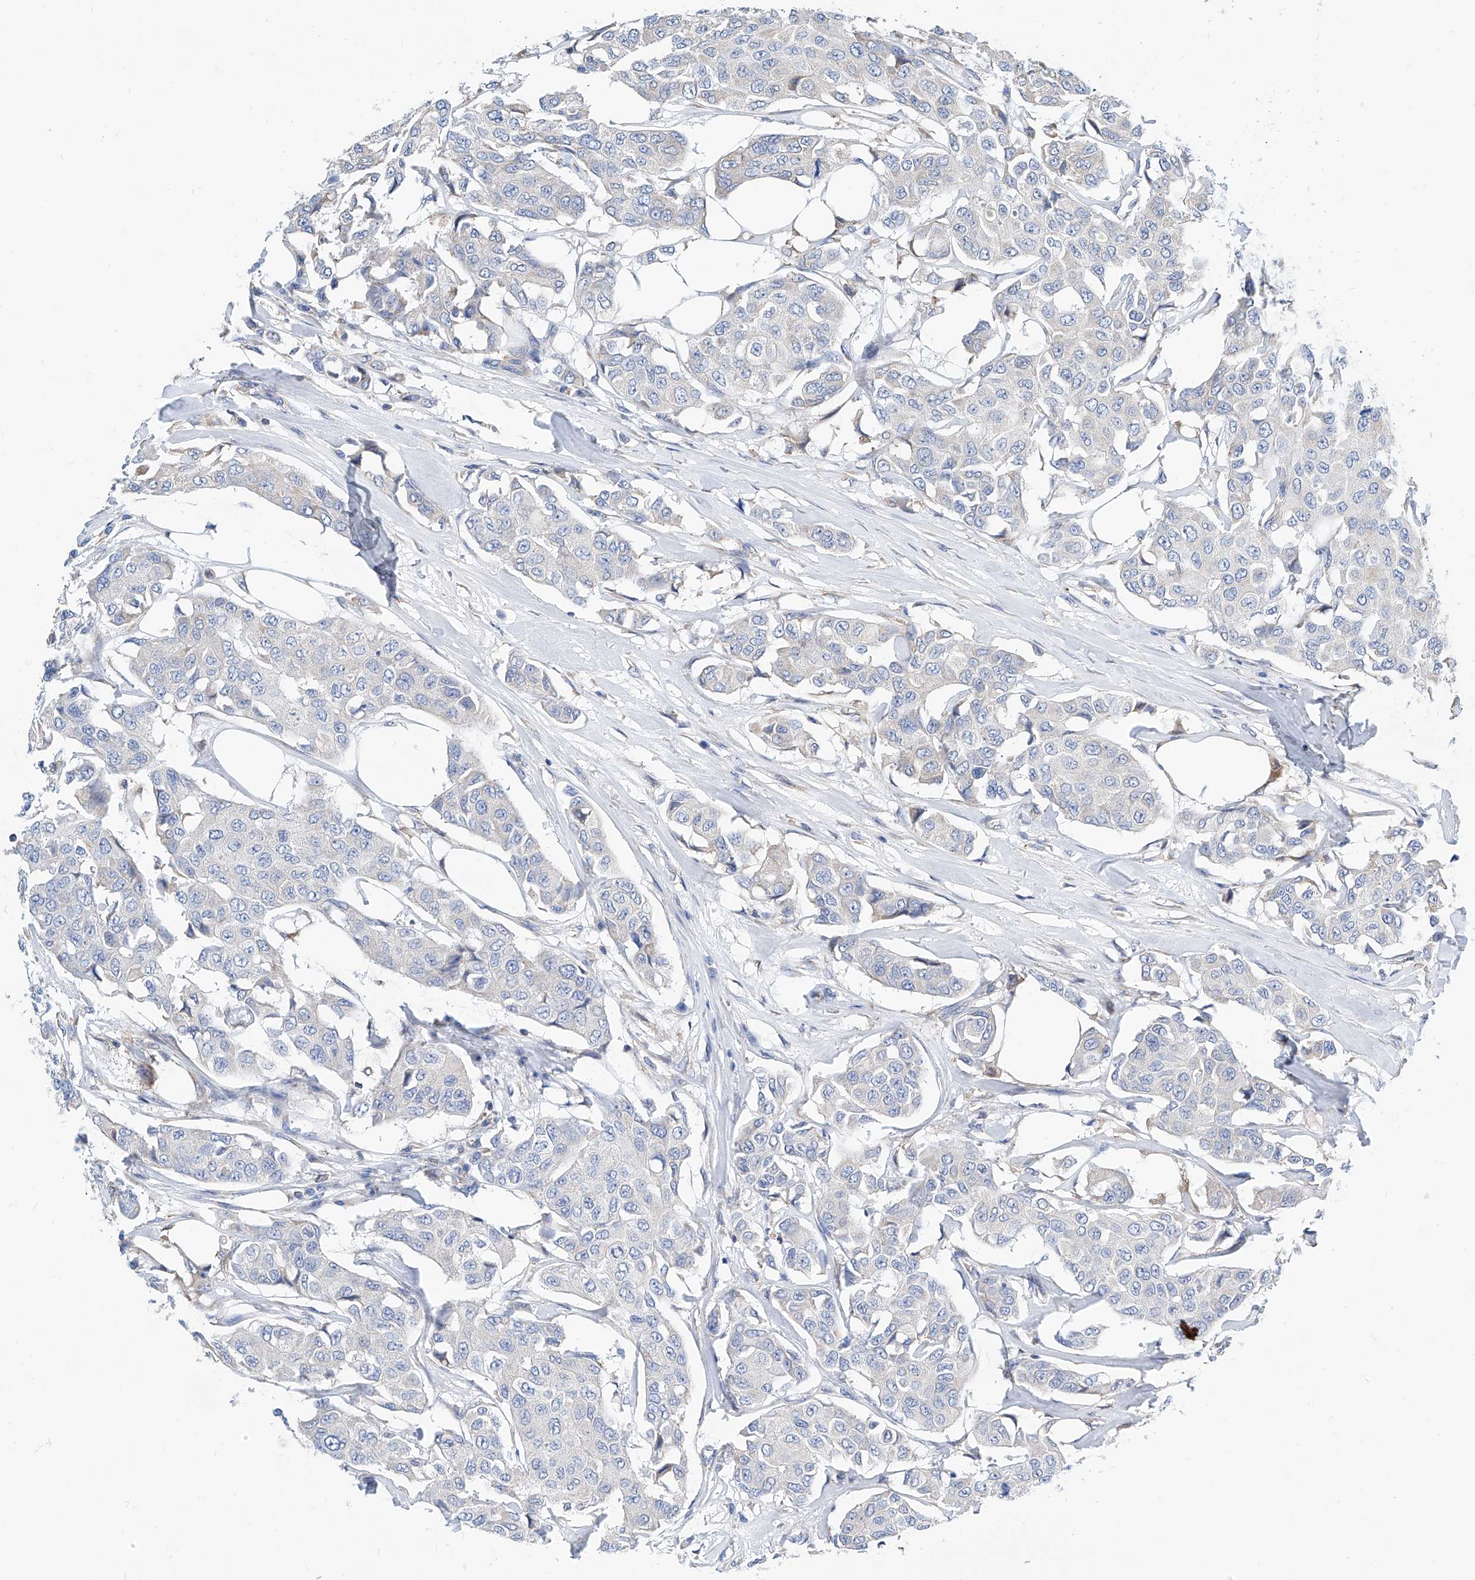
{"staining": {"intensity": "negative", "quantity": "none", "location": "none"}, "tissue": "breast cancer", "cell_type": "Tumor cells", "image_type": "cancer", "snomed": [{"axis": "morphology", "description": "Duct carcinoma"}, {"axis": "topography", "description": "Breast"}], "caption": "High power microscopy image of an immunohistochemistry photomicrograph of breast cancer (invasive ductal carcinoma), revealing no significant positivity in tumor cells.", "gene": "MAD2L1", "patient": {"sex": "female", "age": 80}}